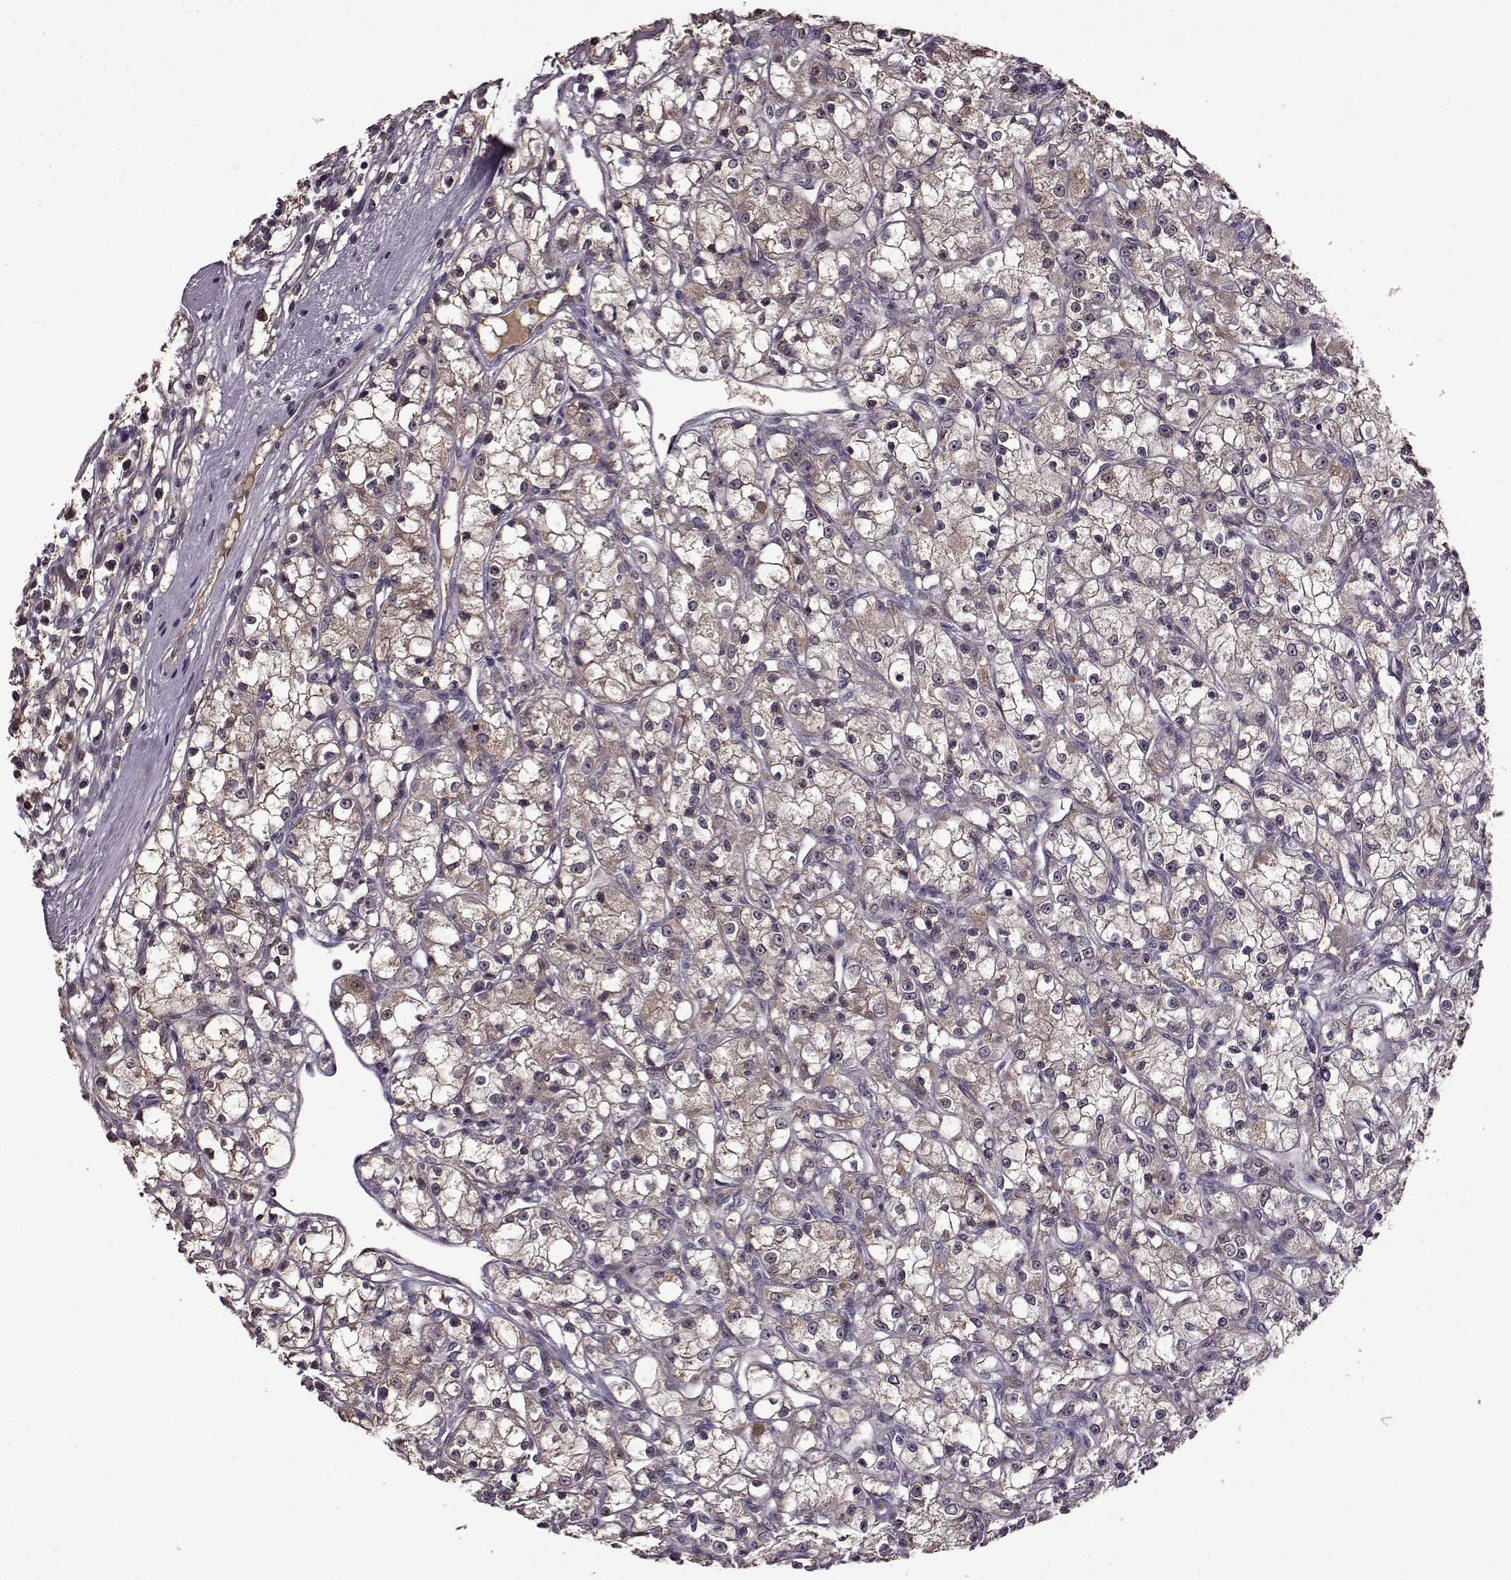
{"staining": {"intensity": "weak", "quantity": "25%-75%", "location": "cytoplasmic/membranous"}, "tissue": "renal cancer", "cell_type": "Tumor cells", "image_type": "cancer", "snomed": [{"axis": "morphology", "description": "Adenocarcinoma, NOS"}, {"axis": "topography", "description": "Kidney"}], "caption": "Tumor cells exhibit weak cytoplasmic/membranous staining in about 25%-75% of cells in renal adenocarcinoma.", "gene": "MAIP1", "patient": {"sex": "female", "age": 59}}